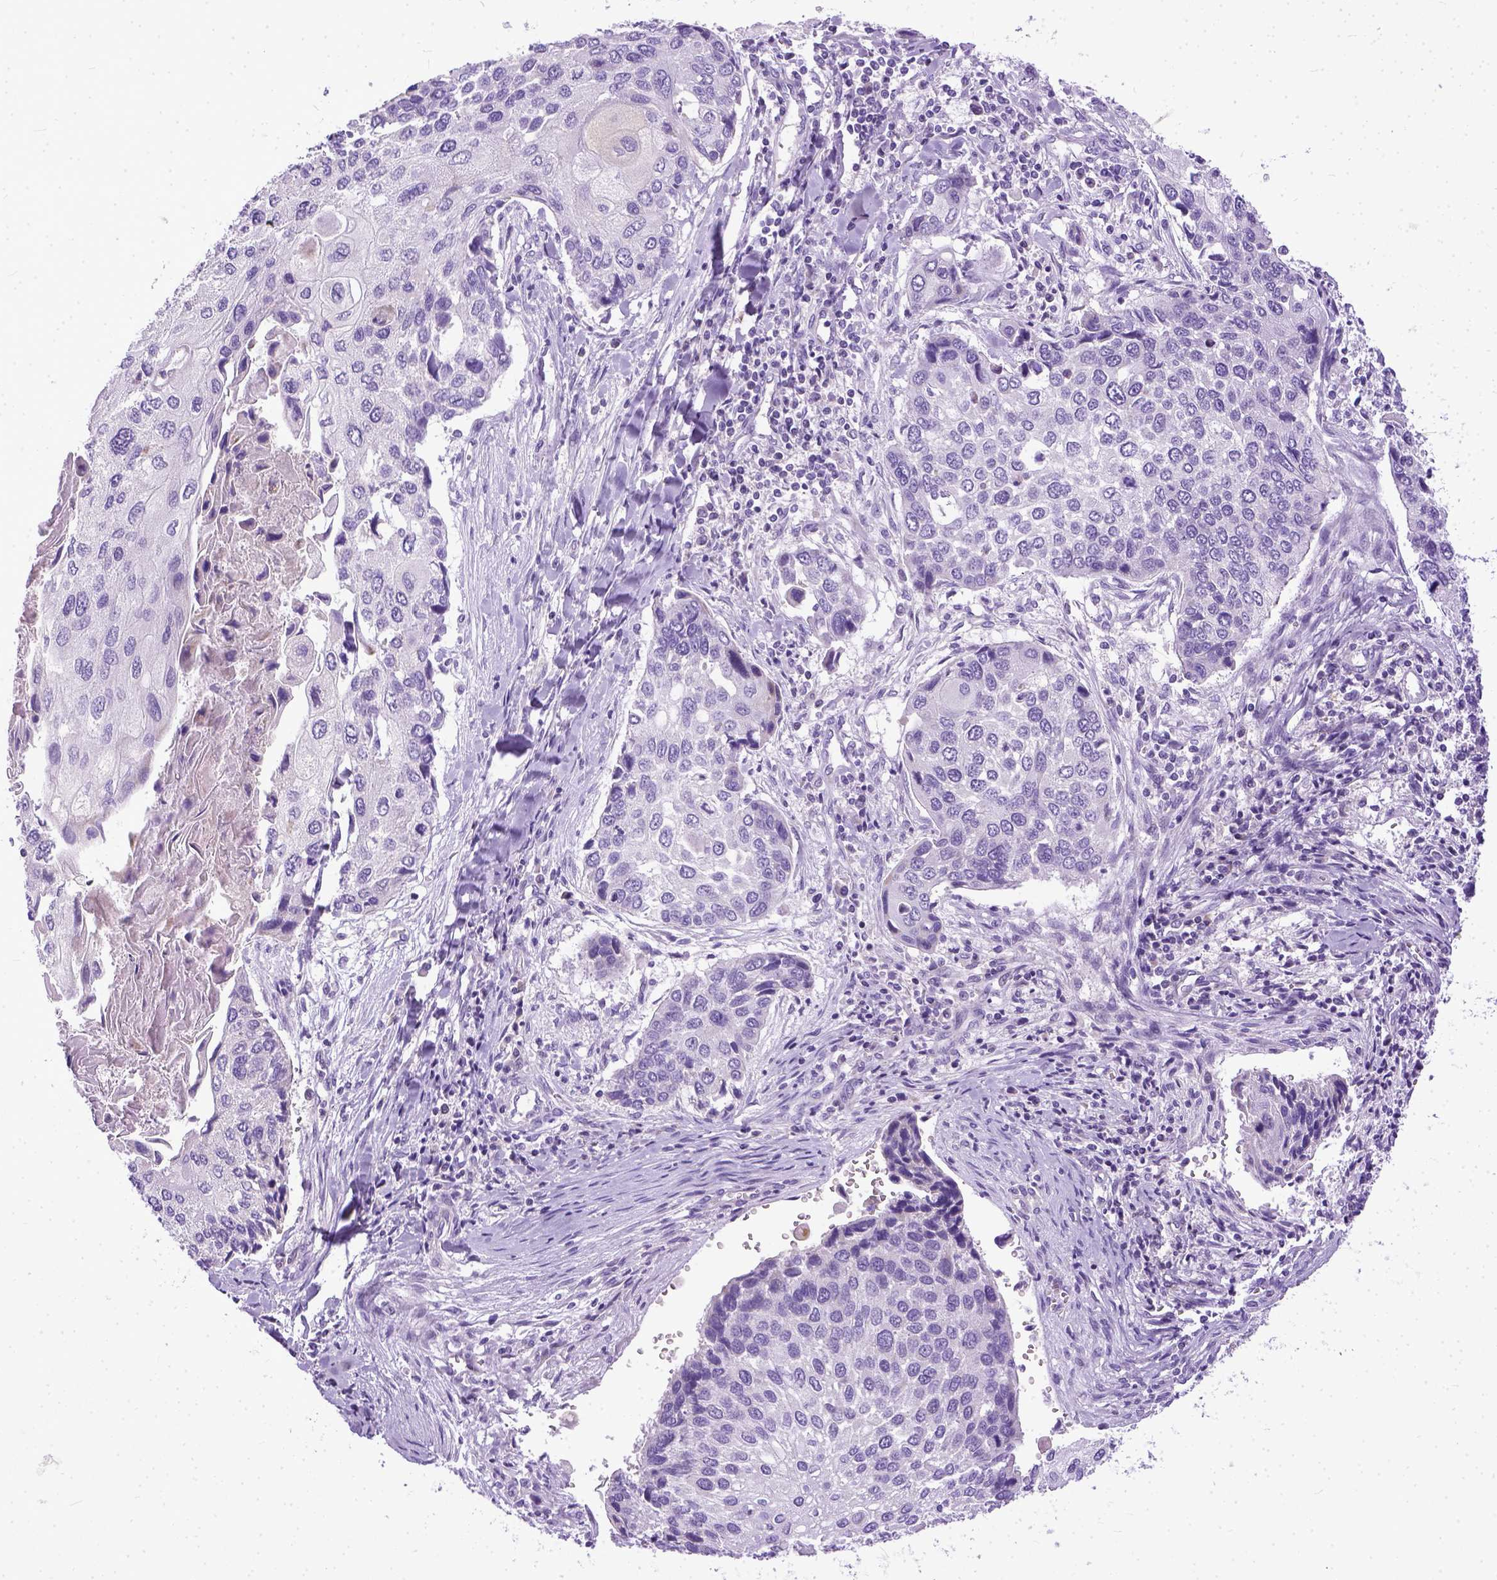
{"staining": {"intensity": "negative", "quantity": "none", "location": "none"}, "tissue": "lung cancer", "cell_type": "Tumor cells", "image_type": "cancer", "snomed": [{"axis": "morphology", "description": "Squamous cell carcinoma, NOS"}, {"axis": "morphology", "description": "Squamous cell carcinoma, metastatic, NOS"}, {"axis": "topography", "description": "Lung"}], "caption": "IHC image of neoplastic tissue: lung cancer (metastatic squamous cell carcinoma) stained with DAB (3,3'-diaminobenzidine) shows no significant protein staining in tumor cells.", "gene": "PLK5", "patient": {"sex": "male", "age": 63}}